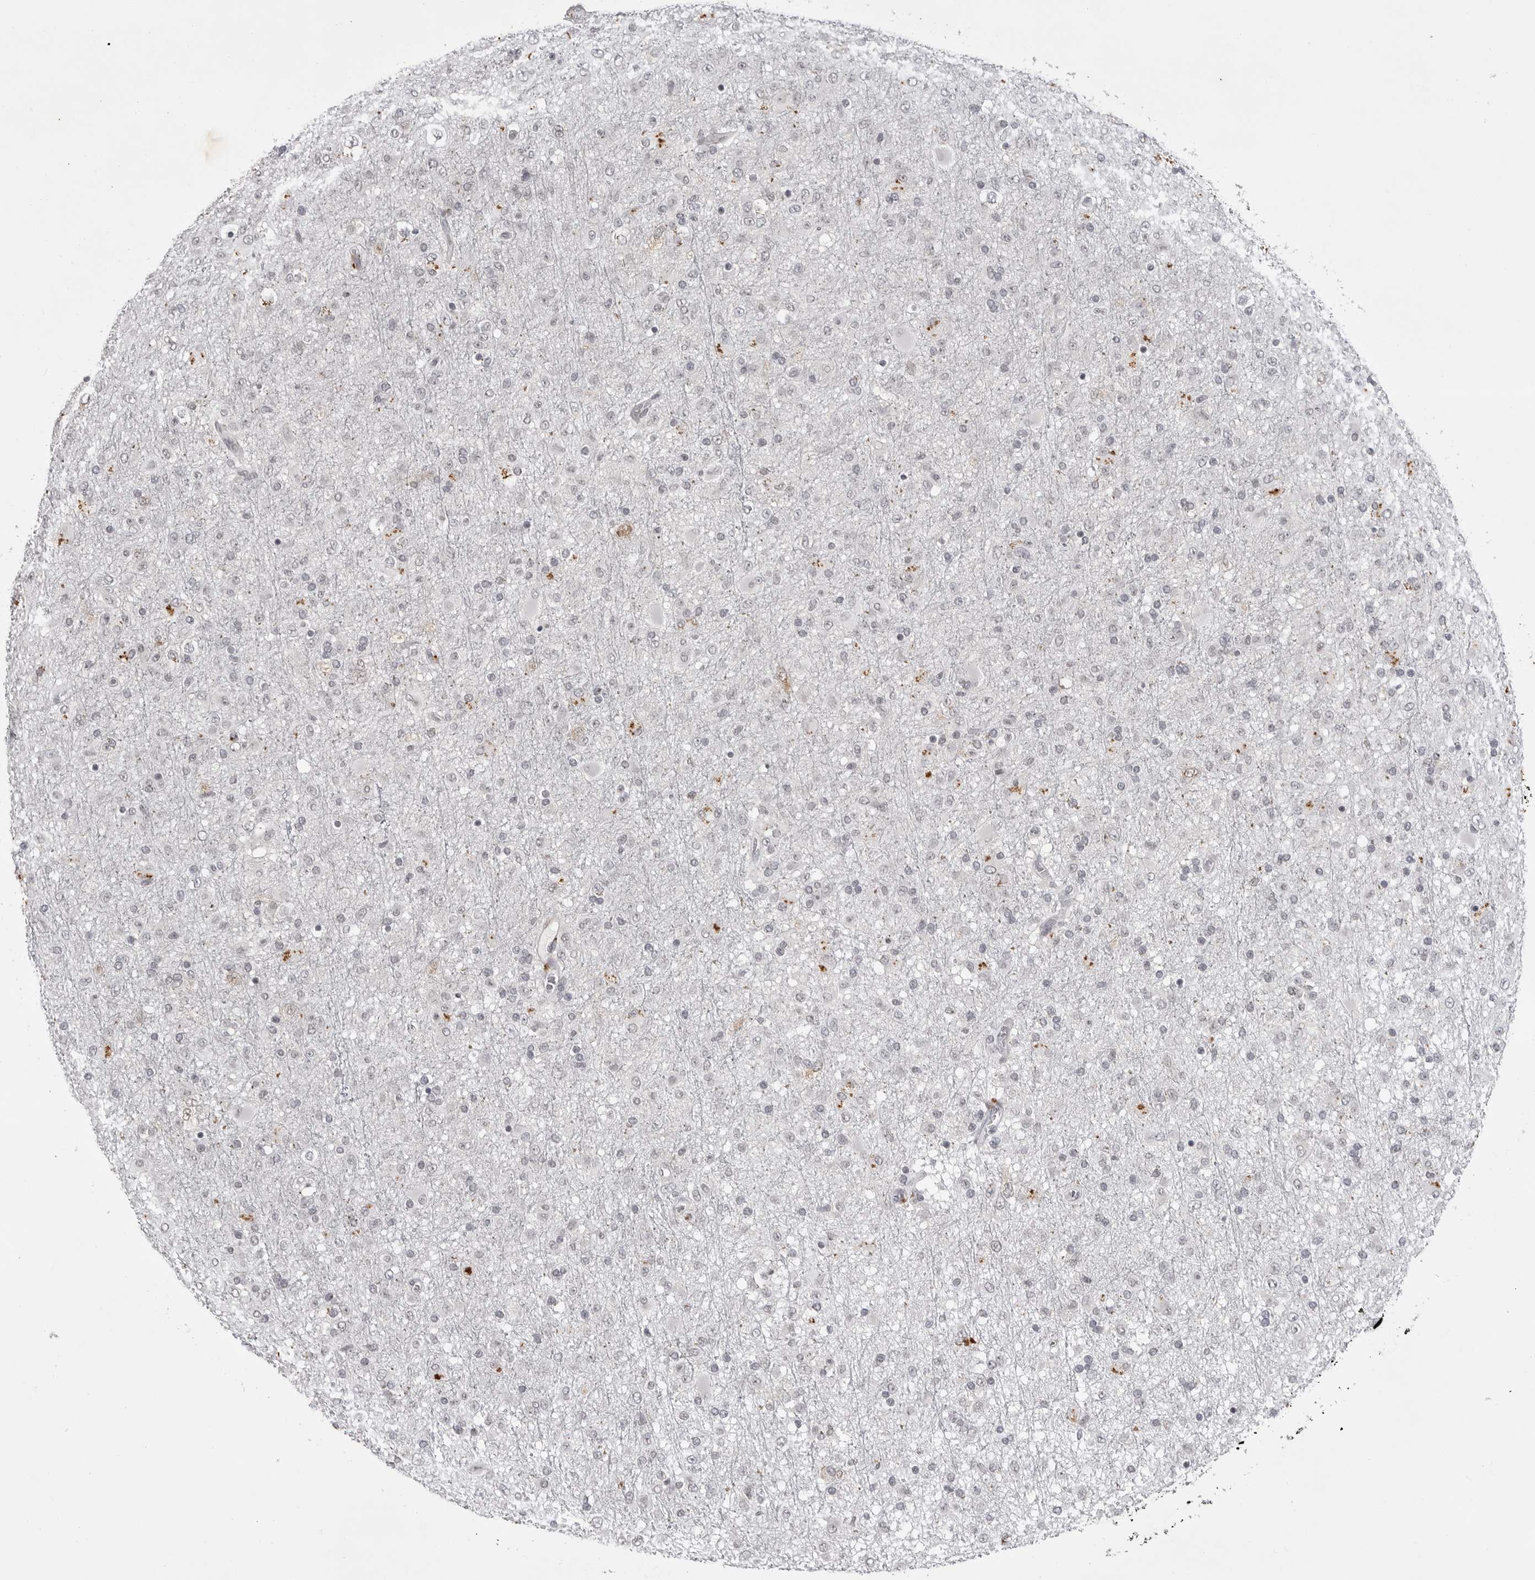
{"staining": {"intensity": "negative", "quantity": "none", "location": "none"}, "tissue": "glioma", "cell_type": "Tumor cells", "image_type": "cancer", "snomed": [{"axis": "morphology", "description": "Glioma, malignant, Low grade"}, {"axis": "topography", "description": "Brain"}], "caption": "Protein analysis of glioma demonstrates no significant staining in tumor cells.", "gene": "RRM1", "patient": {"sex": "male", "age": 65}}